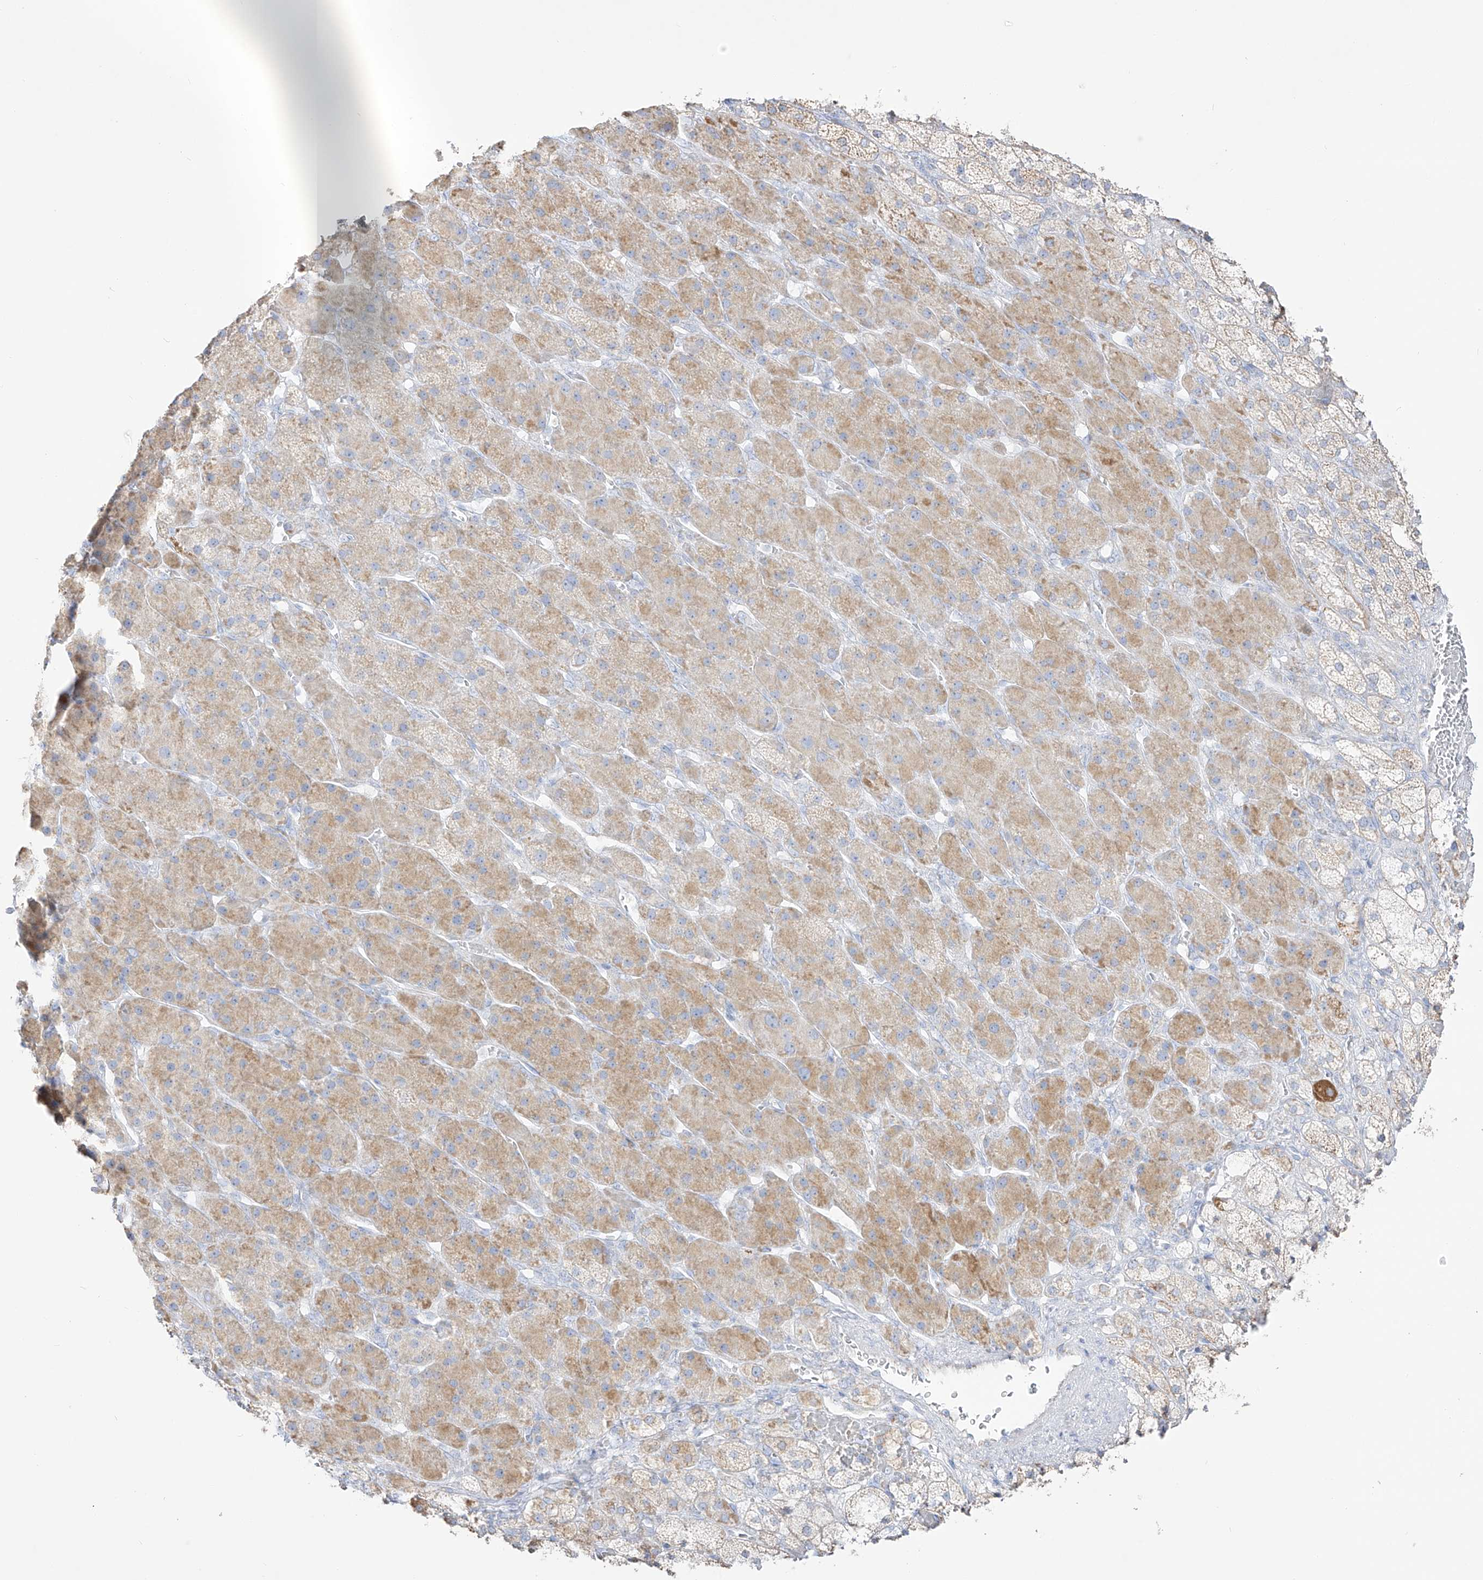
{"staining": {"intensity": "moderate", "quantity": "25%-75%", "location": "cytoplasmic/membranous"}, "tissue": "adrenal gland", "cell_type": "Glandular cells", "image_type": "normal", "snomed": [{"axis": "morphology", "description": "Normal tissue, NOS"}, {"axis": "topography", "description": "Adrenal gland"}], "caption": "Brown immunohistochemical staining in benign human adrenal gland displays moderate cytoplasmic/membranous positivity in about 25%-75% of glandular cells.", "gene": "RCHY1", "patient": {"sex": "male", "age": 61}}